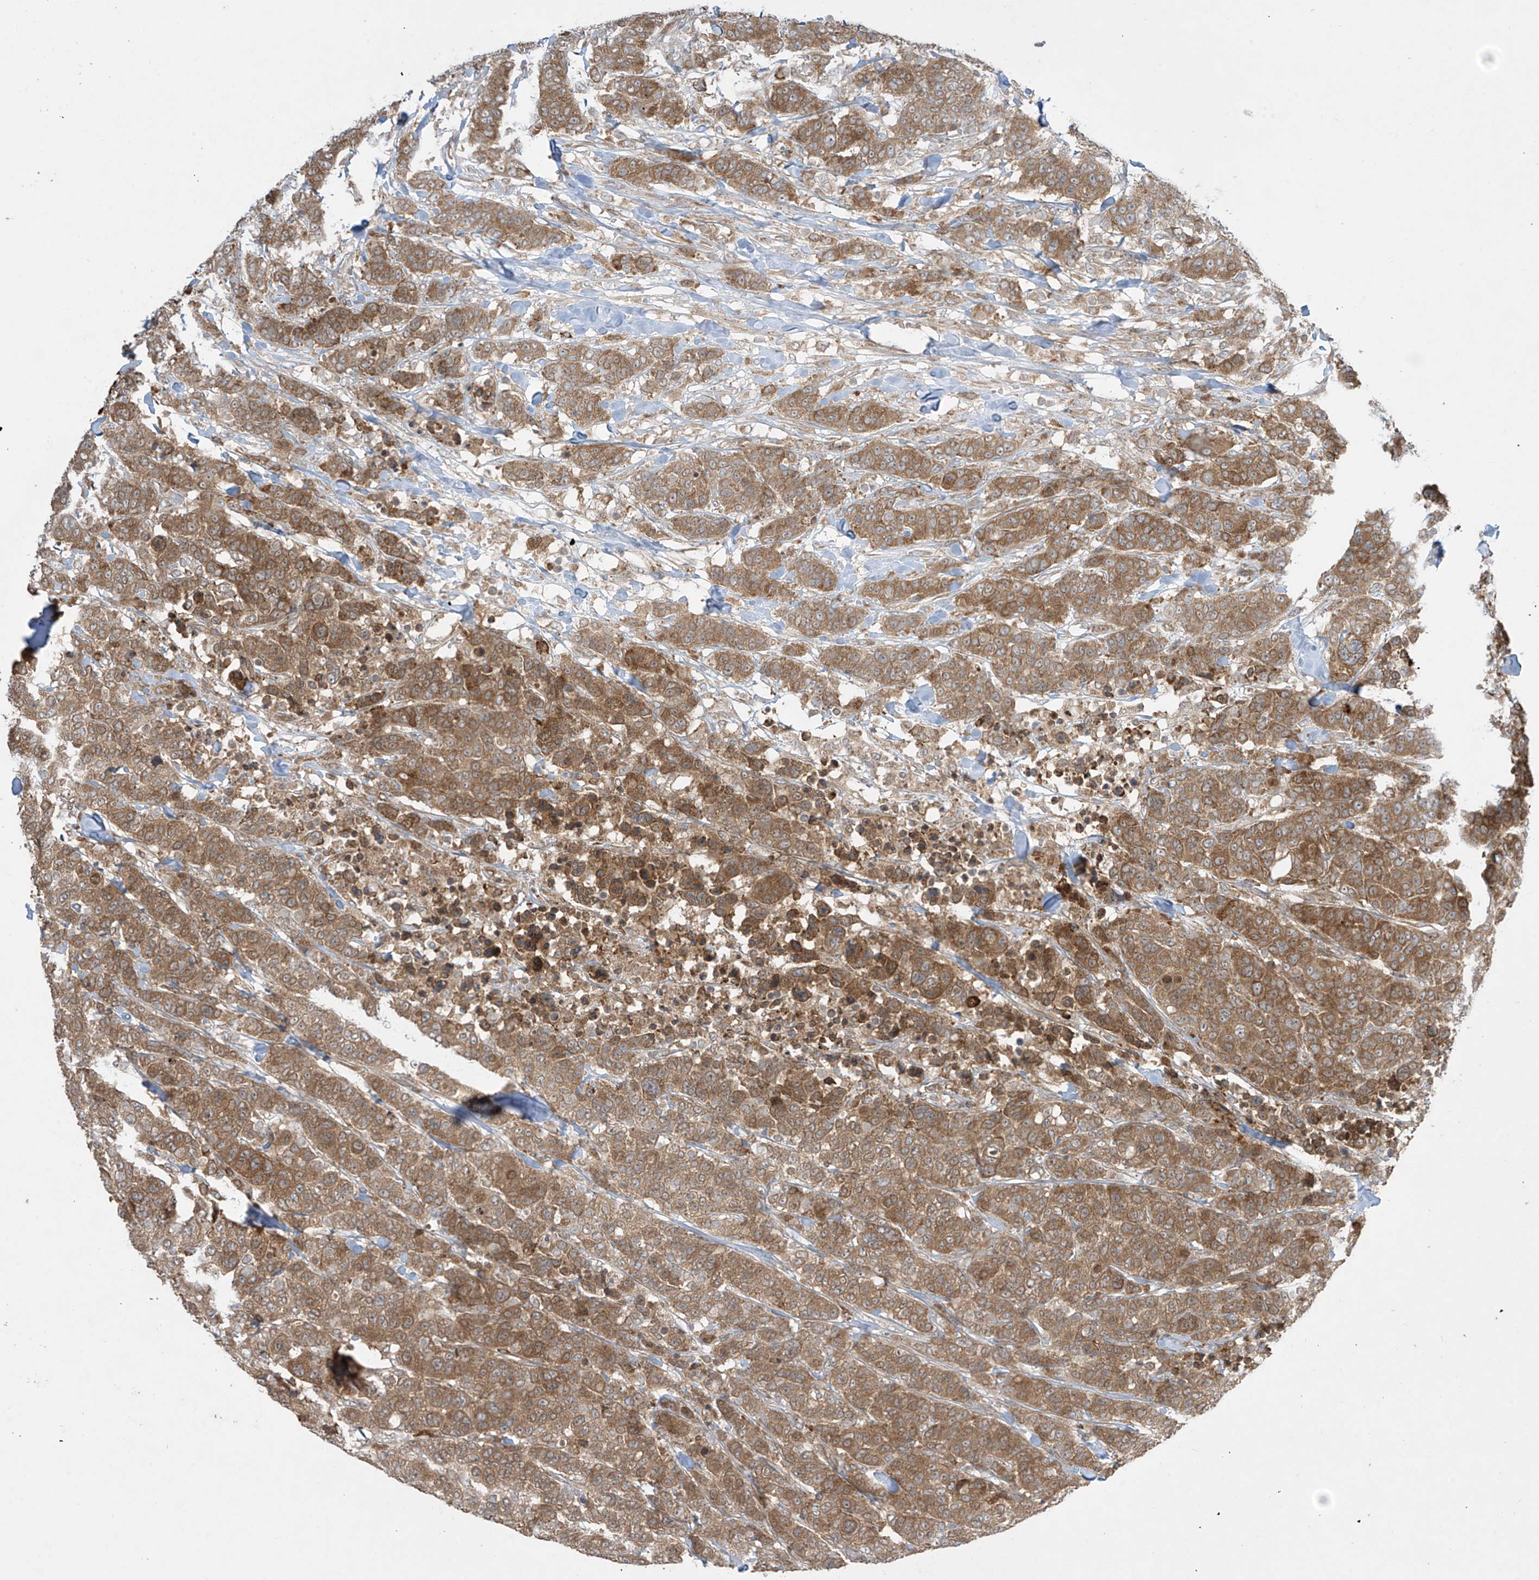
{"staining": {"intensity": "moderate", "quantity": ">75%", "location": "cytoplasmic/membranous"}, "tissue": "breast cancer", "cell_type": "Tumor cells", "image_type": "cancer", "snomed": [{"axis": "morphology", "description": "Duct carcinoma"}, {"axis": "topography", "description": "Breast"}], "caption": "Breast cancer (intraductal carcinoma) stained with DAB immunohistochemistry displays medium levels of moderate cytoplasmic/membranous expression in about >75% of tumor cells.", "gene": "PPAT", "patient": {"sex": "female", "age": 37}}